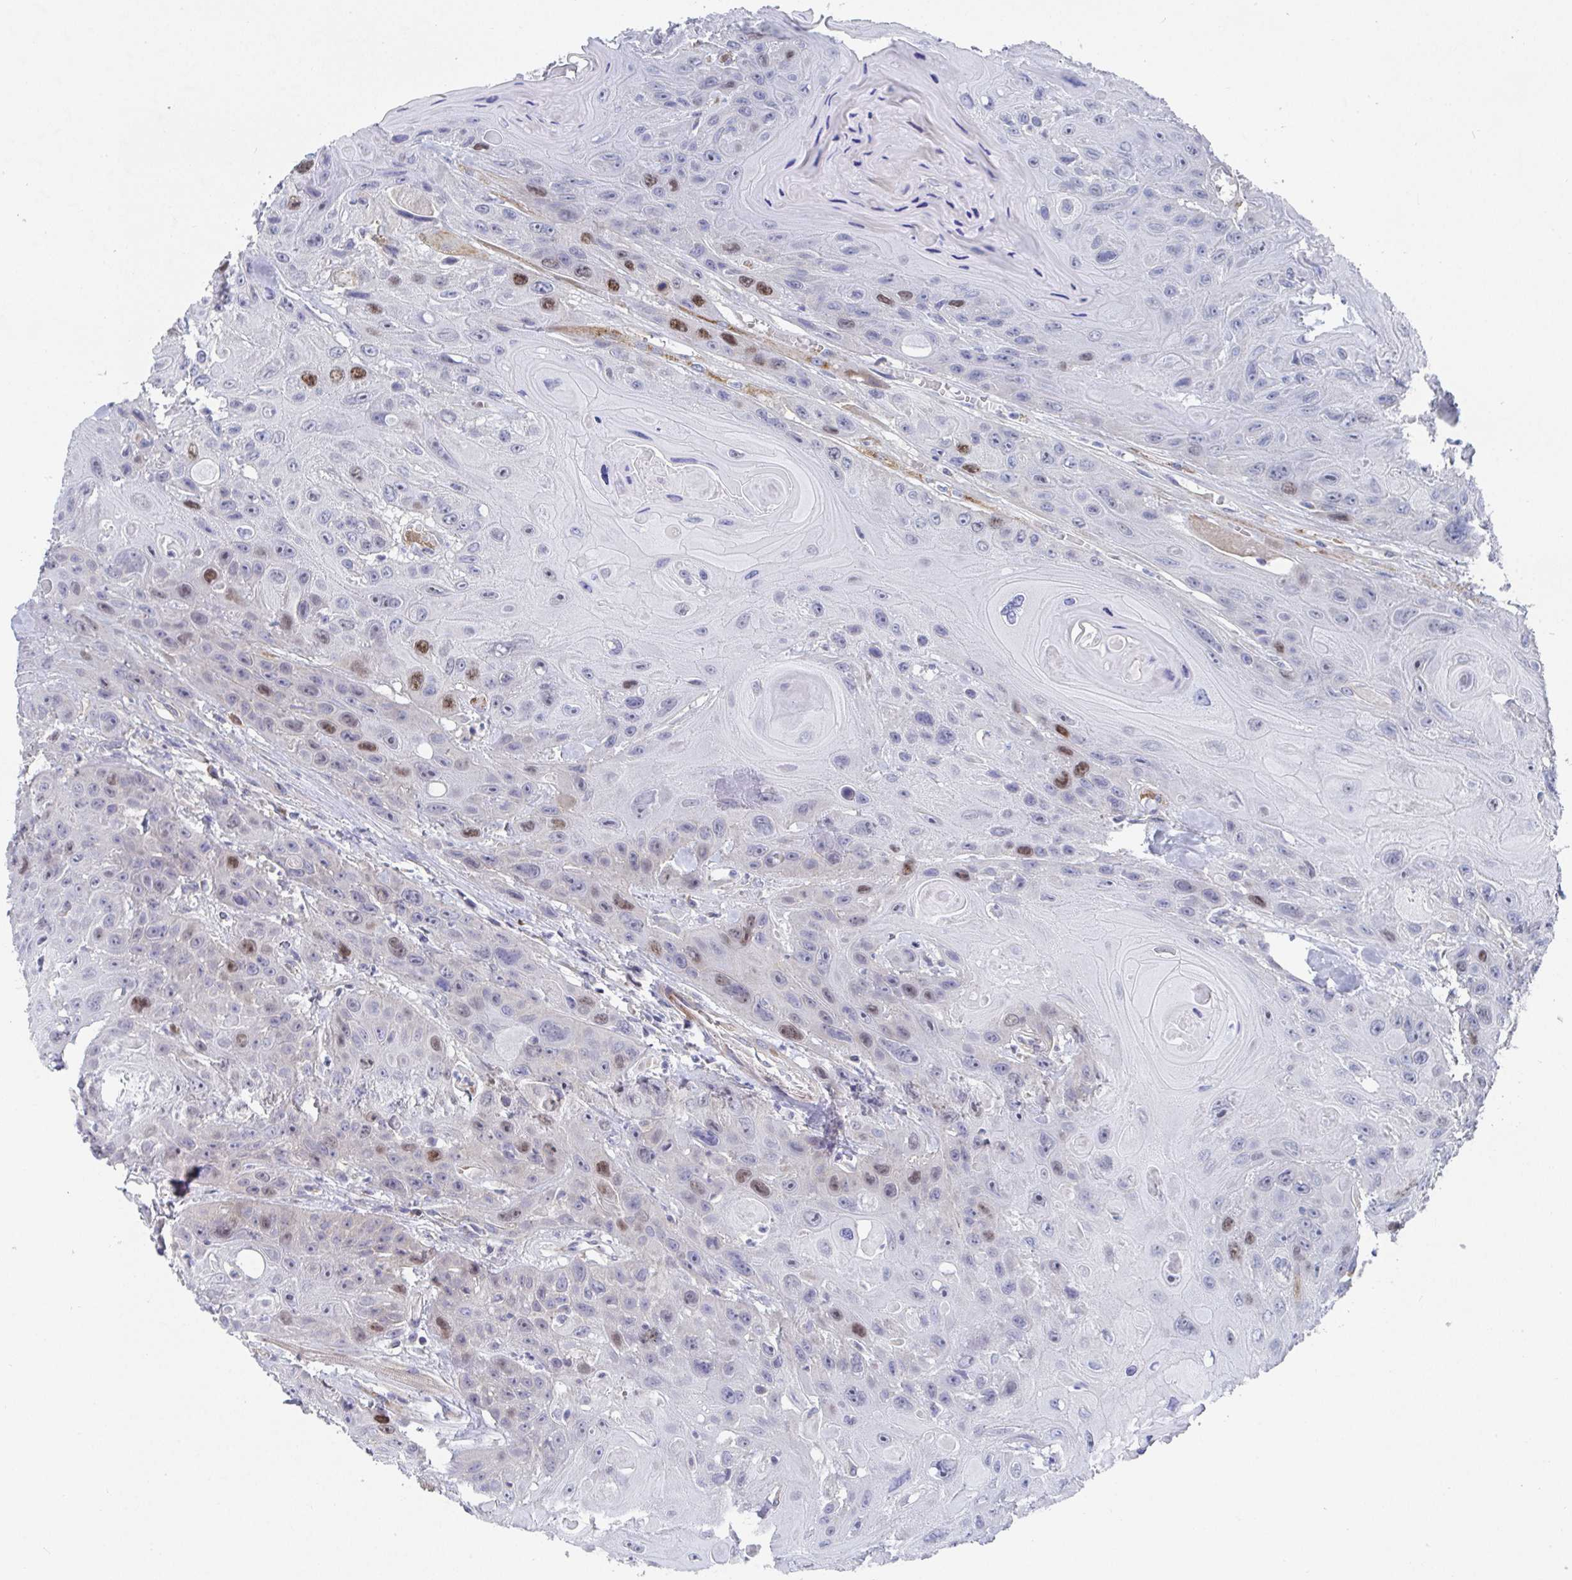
{"staining": {"intensity": "moderate", "quantity": "<25%", "location": "nuclear"}, "tissue": "head and neck cancer", "cell_type": "Tumor cells", "image_type": "cancer", "snomed": [{"axis": "morphology", "description": "Squamous cell carcinoma, NOS"}, {"axis": "topography", "description": "Head-Neck"}], "caption": "Immunohistochemical staining of human head and neck cancer (squamous cell carcinoma) demonstrates low levels of moderate nuclear protein staining in approximately <25% of tumor cells. (IHC, brightfield microscopy, high magnification).", "gene": "ATP5F1C", "patient": {"sex": "female", "age": 59}}